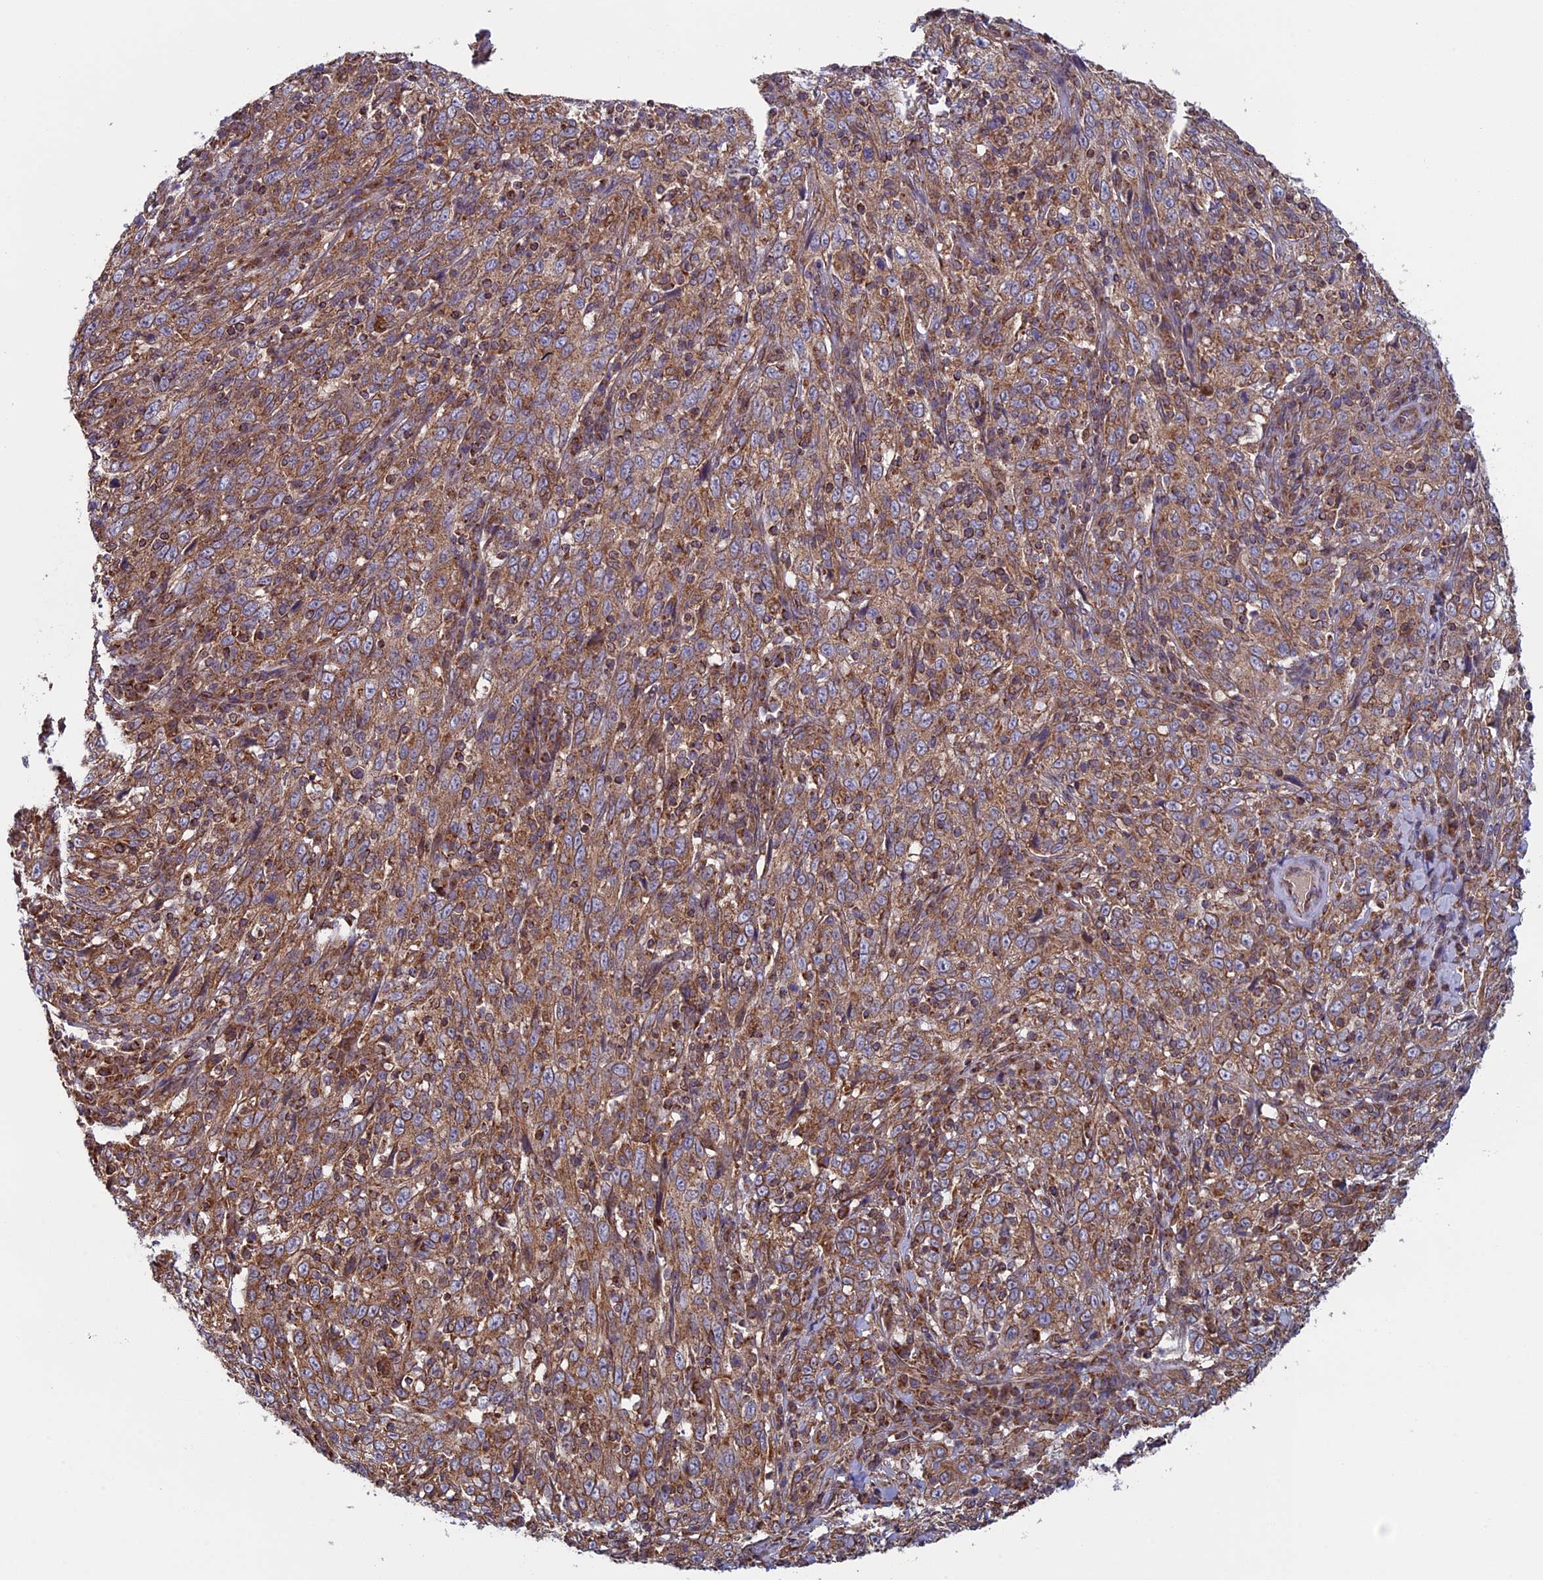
{"staining": {"intensity": "moderate", "quantity": ">75%", "location": "cytoplasmic/membranous"}, "tissue": "cervical cancer", "cell_type": "Tumor cells", "image_type": "cancer", "snomed": [{"axis": "morphology", "description": "Squamous cell carcinoma, NOS"}, {"axis": "topography", "description": "Cervix"}], "caption": "This is a photomicrograph of IHC staining of cervical squamous cell carcinoma, which shows moderate staining in the cytoplasmic/membranous of tumor cells.", "gene": "CCDC8", "patient": {"sex": "female", "age": 46}}